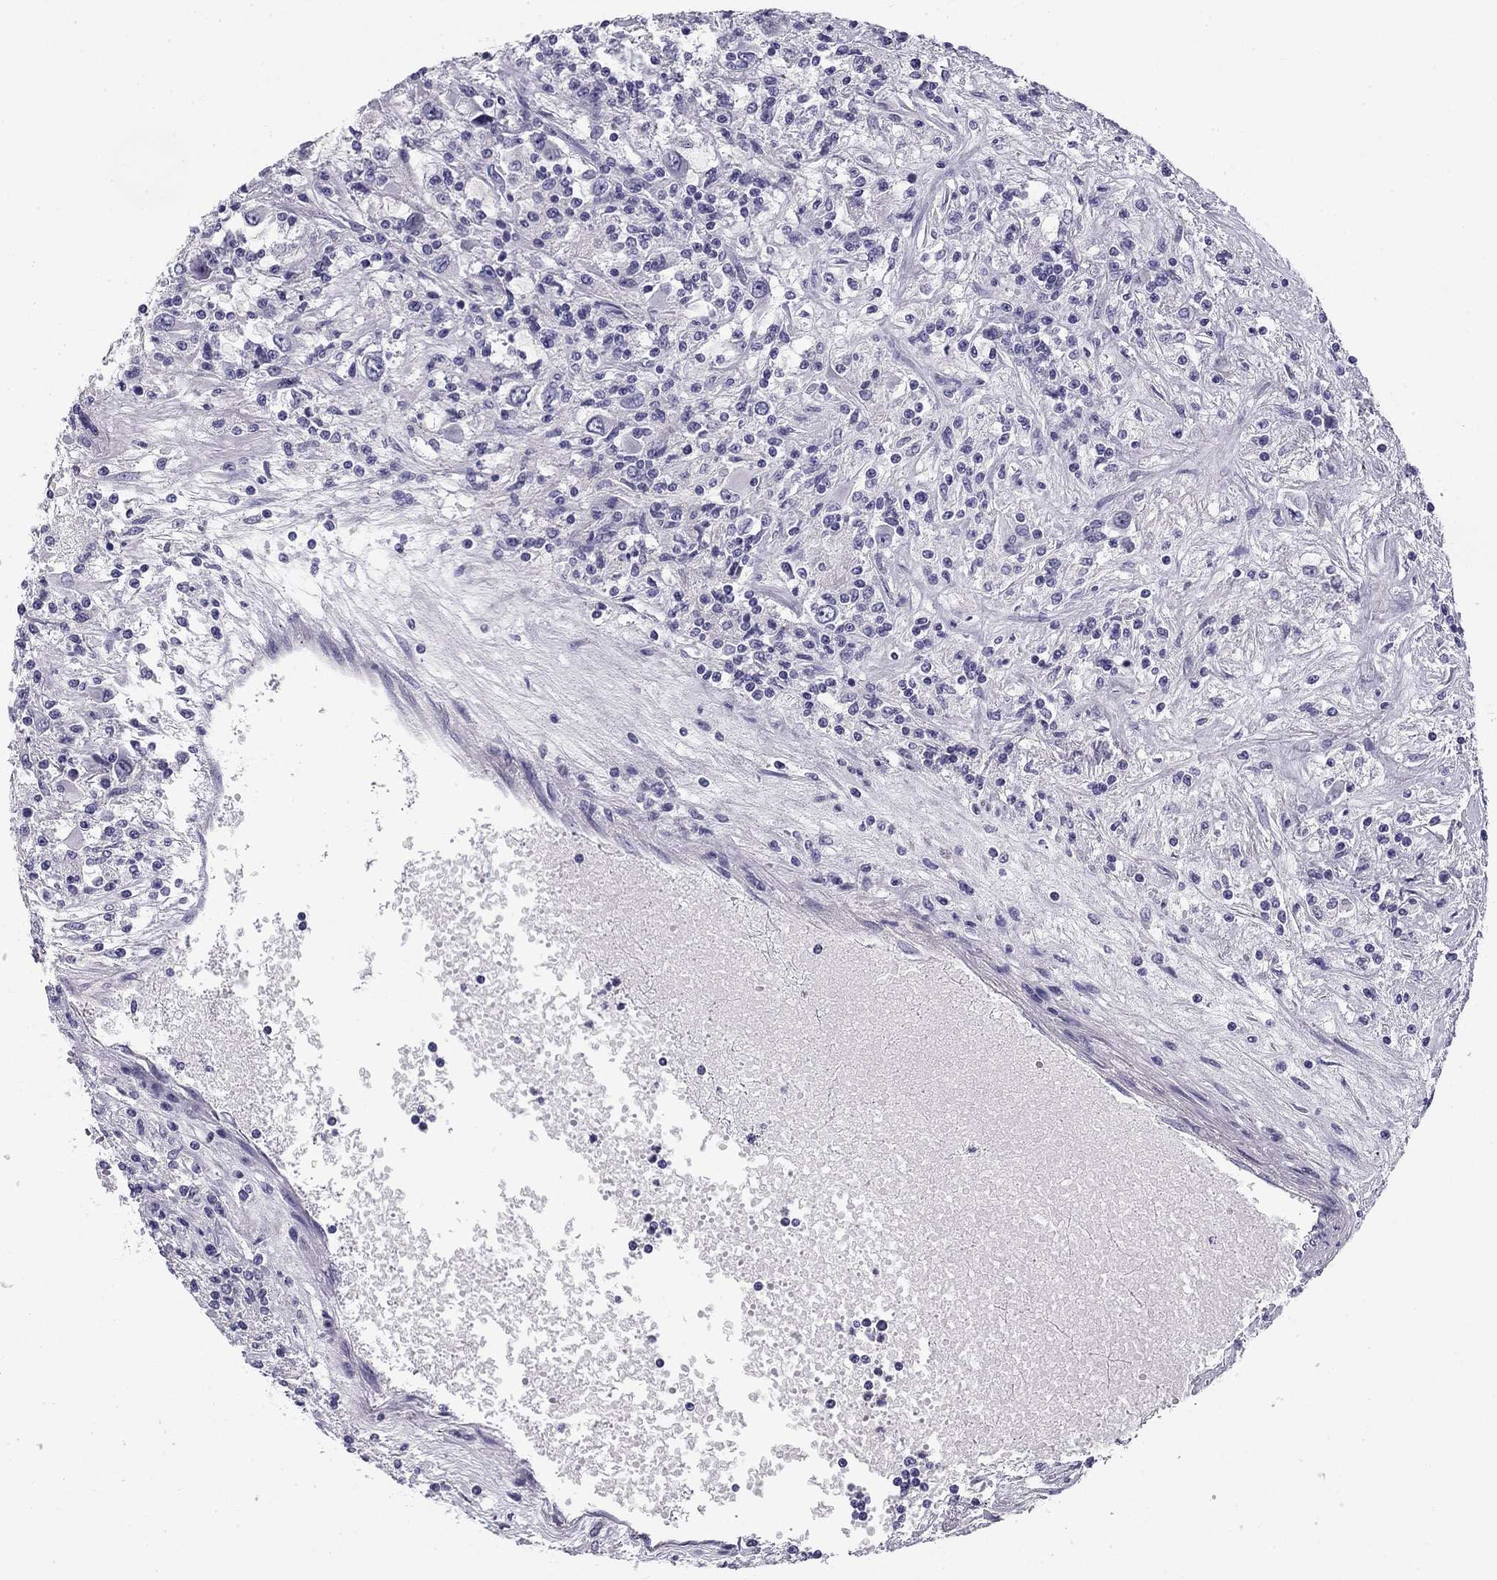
{"staining": {"intensity": "negative", "quantity": "none", "location": "none"}, "tissue": "renal cancer", "cell_type": "Tumor cells", "image_type": "cancer", "snomed": [{"axis": "morphology", "description": "Adenocarcinoma, NOS"}, {"axis": "topography", "description": "Kidney"}], "caption": "This is a image of immunohistochemistry (IHC) staining of renal adenocarcinoma, which shows no staining in tumor cells.", "gene": "FLNC", "patient": {"sex": "female", "age": 67}}